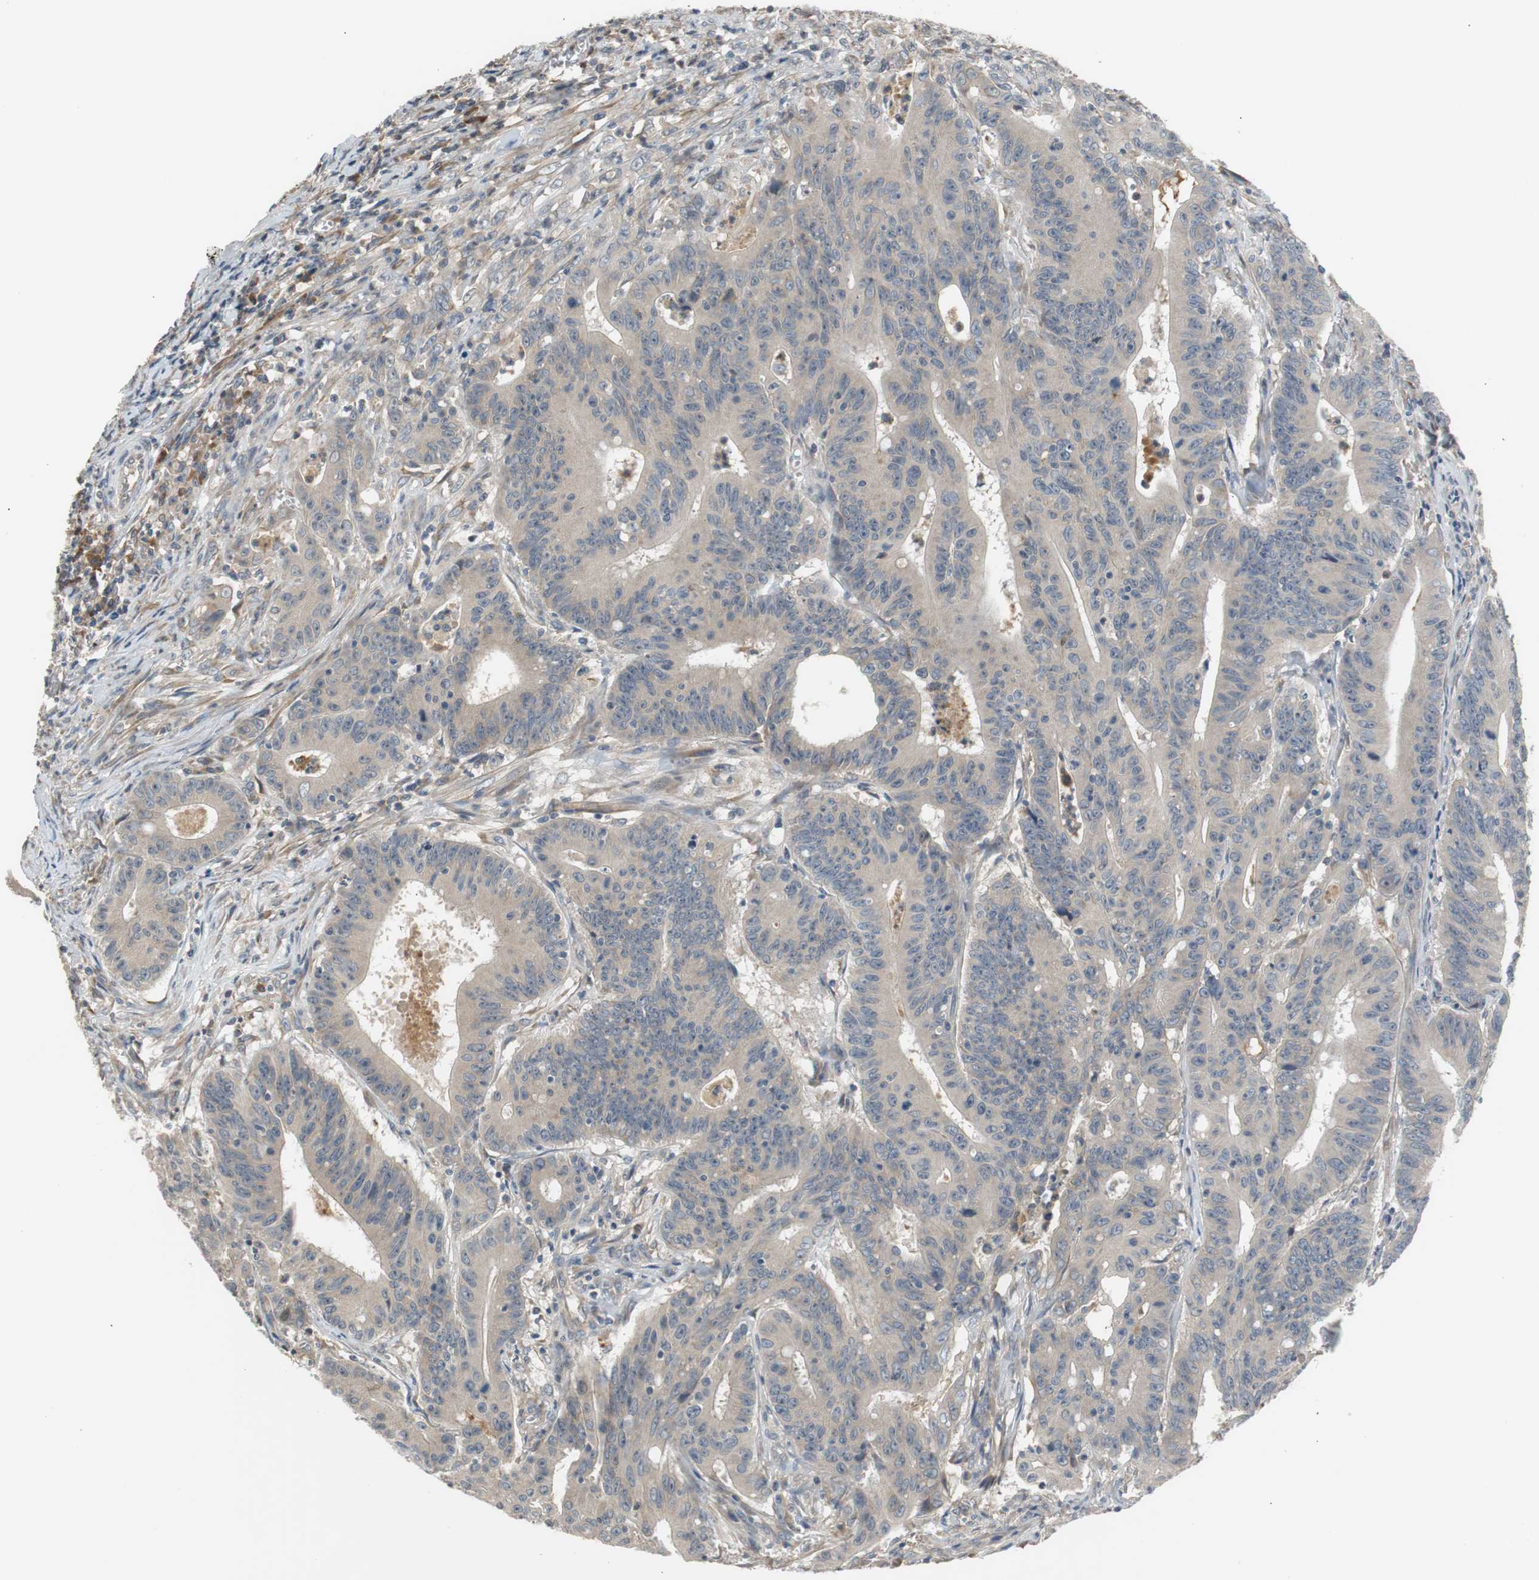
{"staining": {"intensity": "weak", "quantity": ">75%", "location": "cytoplasmic/membranous"}, "tissue": "colorectal cancer", "cell_type": "Tumor cells", "image_type": "cancer", "snomed": [{"axis": "morphology", "description": "Adenocarcinoma, NOS"}, {"axis": "topography", "description": "Colon"}], "caption": "A photomicrograph showing weak cytoplasmic/membranous expression in approximately >75% of tumor cells in adenocarcinoma (colorectal), as visualized by brown immunohistochemical staining.", "gene": "C4A", "patient": {"sex": "male", "age": 45}}